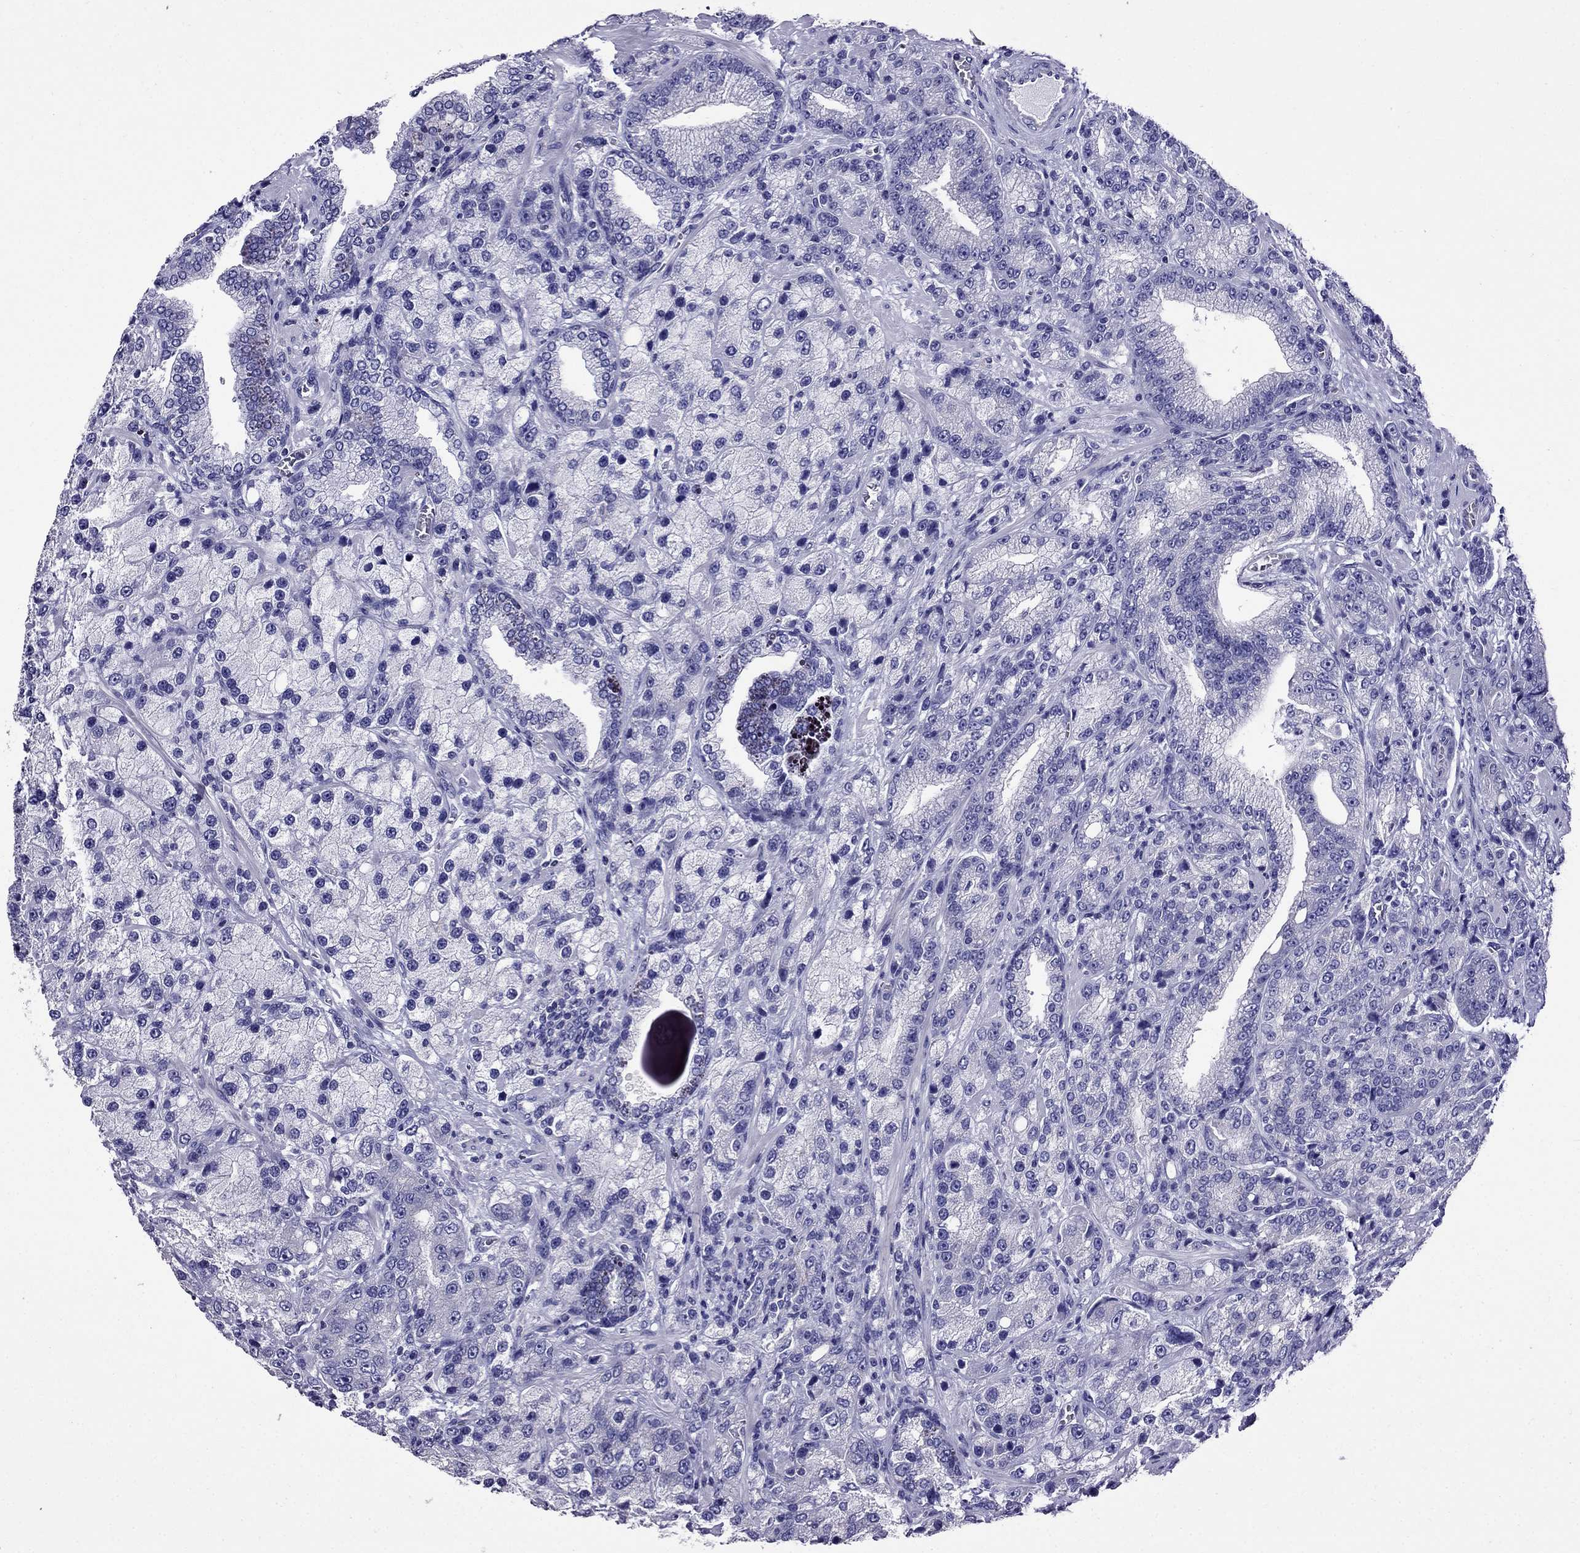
{"staining": {"intensity": "negative", "quantity": "none", "location": "none"}, "tissue": "prostate cancer", "cell_type": "Tumor cells", "image_type": "cancer", "snomed": [{"axis": "morphology", "description": "Adenocarcinoma, NOS"}, {"axis": "topography", "description": "Prostate"}], "caption": "Immunohistochemistry image of neoplastic tissue: adenocarcinoma (prostate) stained with DAB displays no significant protein positivity in tumor cells. The staining is performed using DAB (3,3'-diaminobenzidine) brown chromogen with nuclei counter-stained in using hematoxylin.", "gene": "OXCT2", "patient": {"sex": "male", "age": 63}}